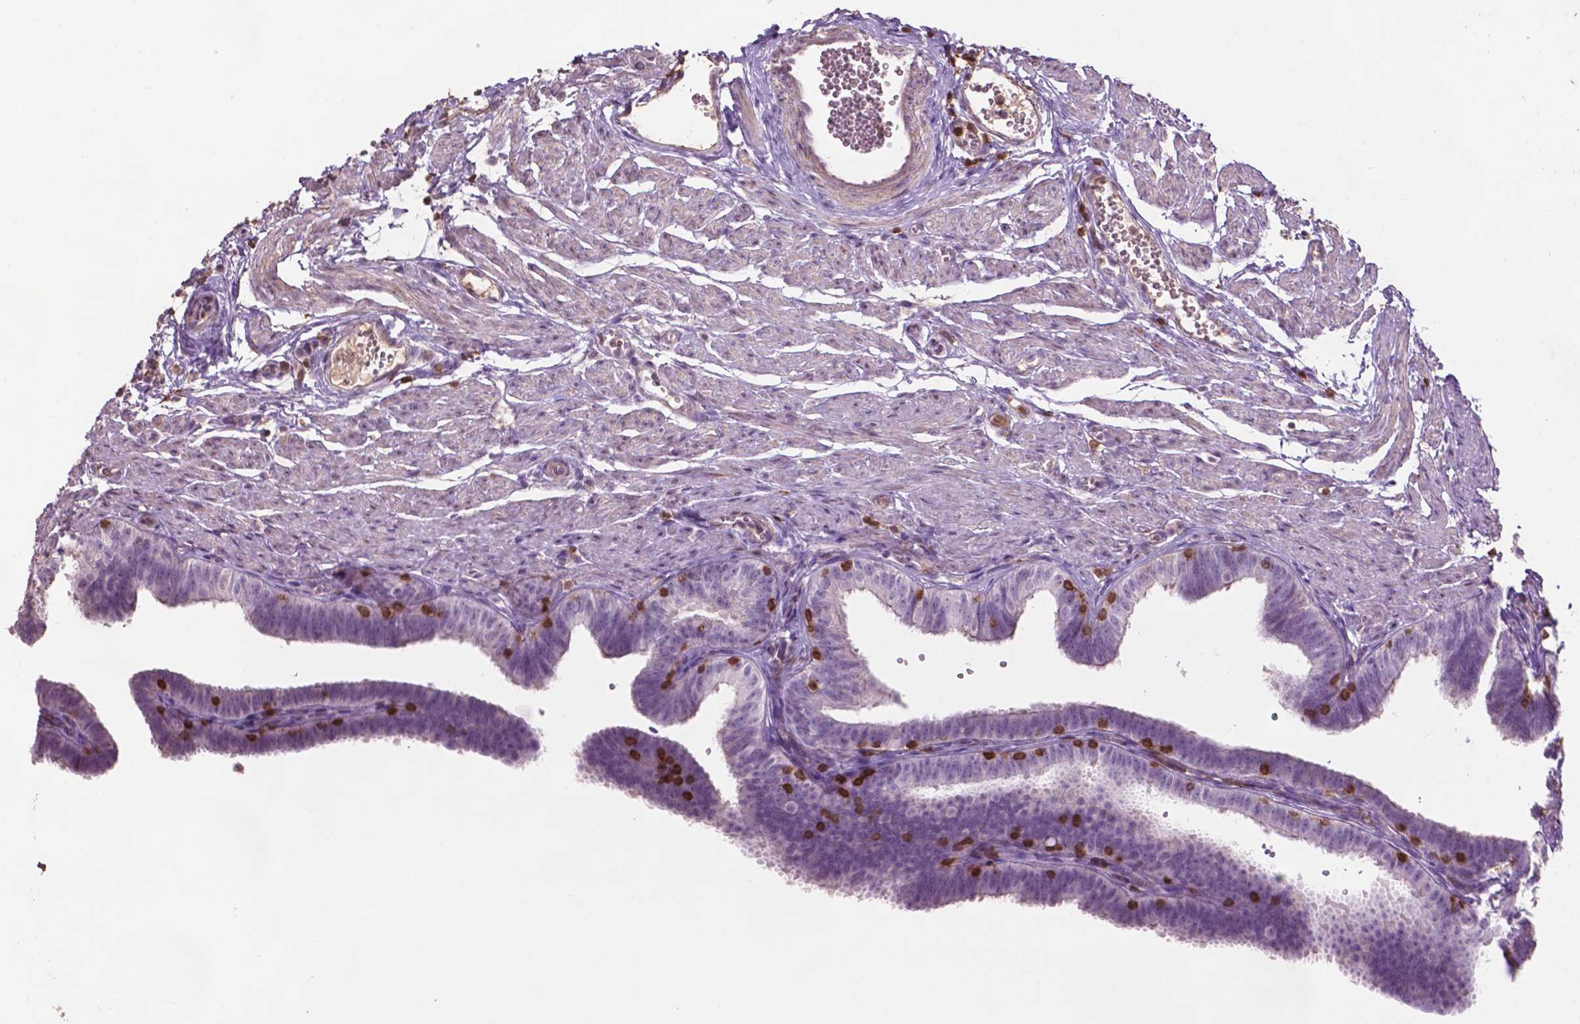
{"staining": {"intensity": "negative", "quantity": "none", "location": "none"}, "tissue": "fallopian tube", "cell_type": "Glandular cells", "image_type": "normal", "snomed": [{"axis": "morphology", "description": "Normal tissue, NOS"}, {"axis": "topography", "description": "Fallopian tube"}], "caption": "High magnification brightfield microscopy of benign fallopian tube stained with DAB (3,3'-diaminobenzidine) (brown) and counterstained with hematoxylin (blue): glandular cells show no significant staining.", "gene": "TBC1D10C", "patient": {"sex": "female", "age": 25}}